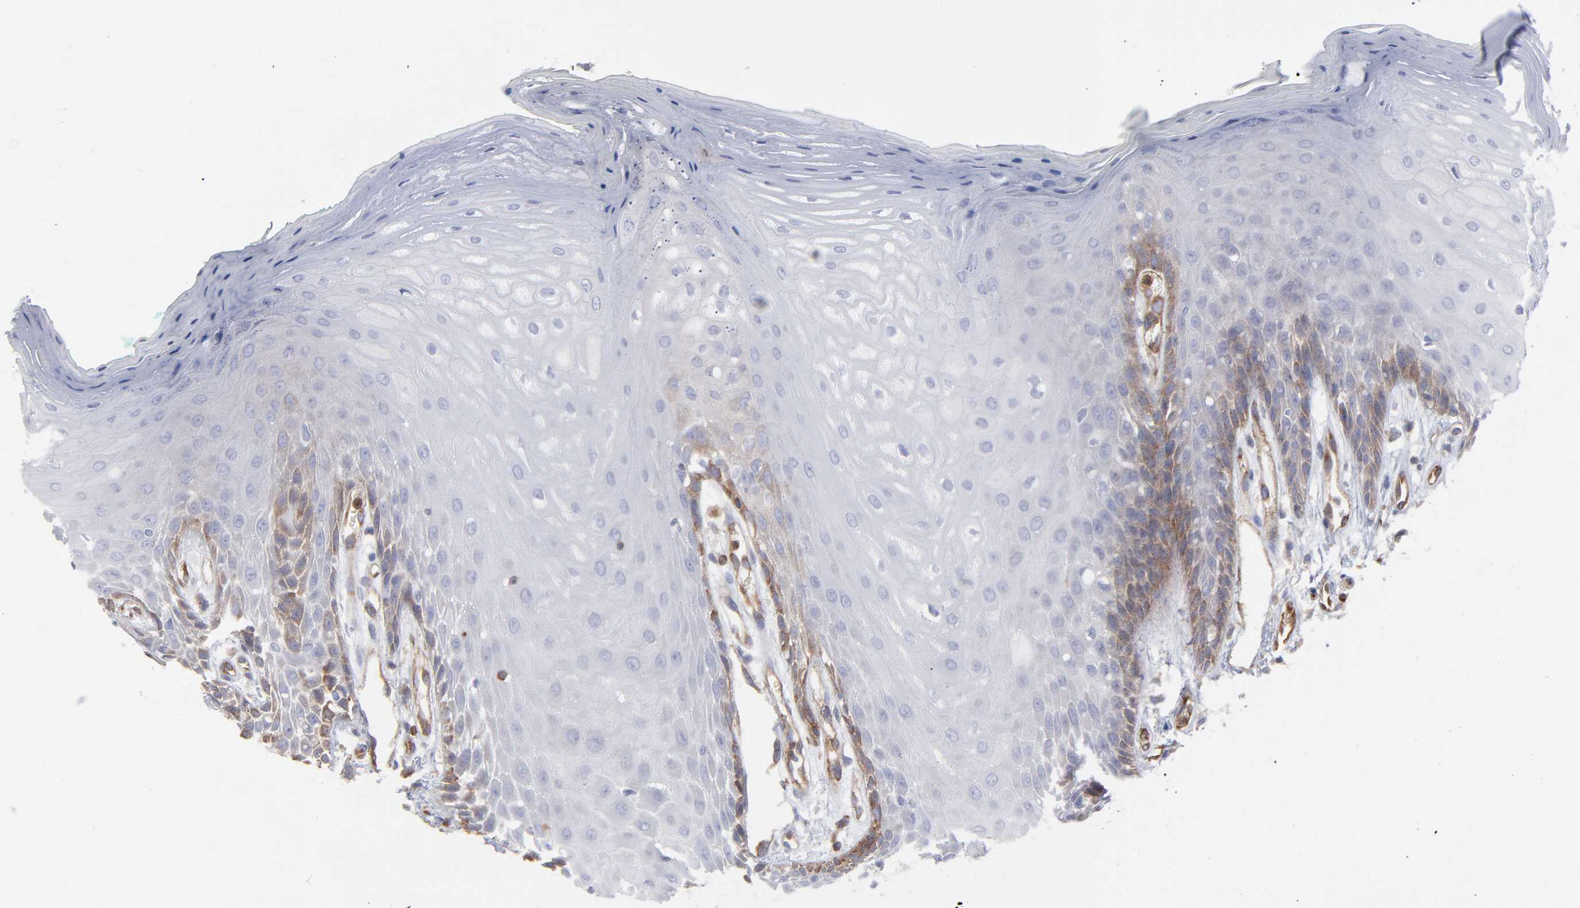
{"staining": {"intensity": "moderate", "quantity": "<25%", "location": "cytoplasmic/membranous"}, "tissue": "oral mucosa", "cell_type": "Squamous epithelial cells", "image_type": "normal", "snomed": [{"axis": "morphology", "description": "Normal tissue, NOS"}, {"axis": "morphology", "description": "Squamous cell carcinoma, NOS"}, {"axis": "topography", "description": "Skeletal muscle"}, {"axis": "topography", "description": "Oral tissue"}, {"axis": "topography", "description": "Head-Neck"}], "caption": "An immunohistochemistry histopathology image of unremarkable tissue is shown. Protein staining in brown shows moderate cytoplasmic/membranous positivity in oral mucosa within squamous epithelial cells.", "gene": "PXN", "patient": {"sex": "female", "age": 84}}